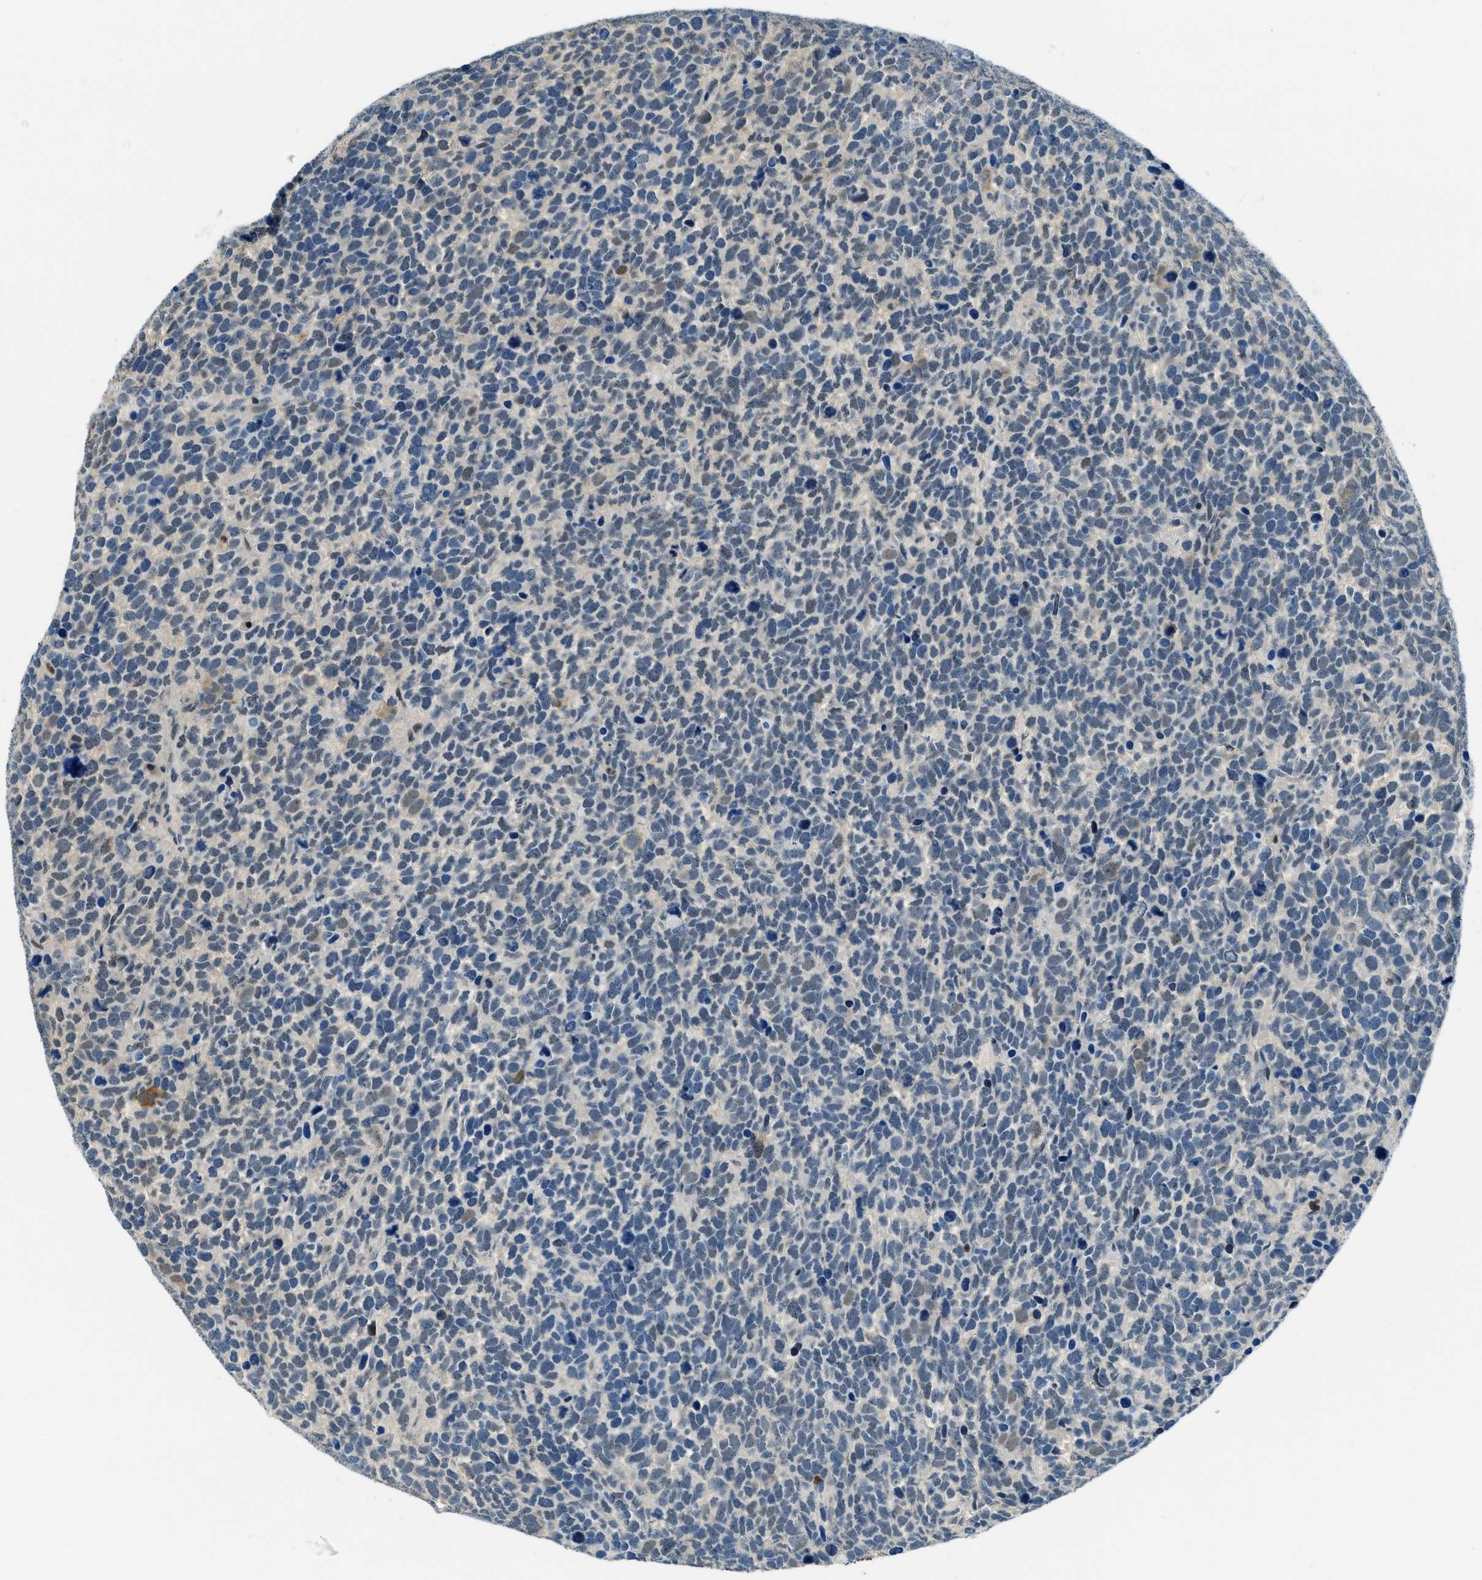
{"staining": {"intensity": "moderate", "quantity": "<25%", "location": "nuclear"}, "tissue": "urothelial cancer", "cell_type": "Tumor cells", "image_type": "cancer", "snomed": [{"axis": "morphology", "description": "Urothelial carcinoma, High grade"}, {"axis": "topography", "description": "Urinary bladder"}], "caption": "A histopathology image of human high-grade urothelial carcinoma stained for a protein displays moderate nuclear brown staining in tumor cells. (DAB = brown stain, brightfield microscopy at high magnification).", "gene": "OGFR", "patient": {"sex": "female", "age": 82}}